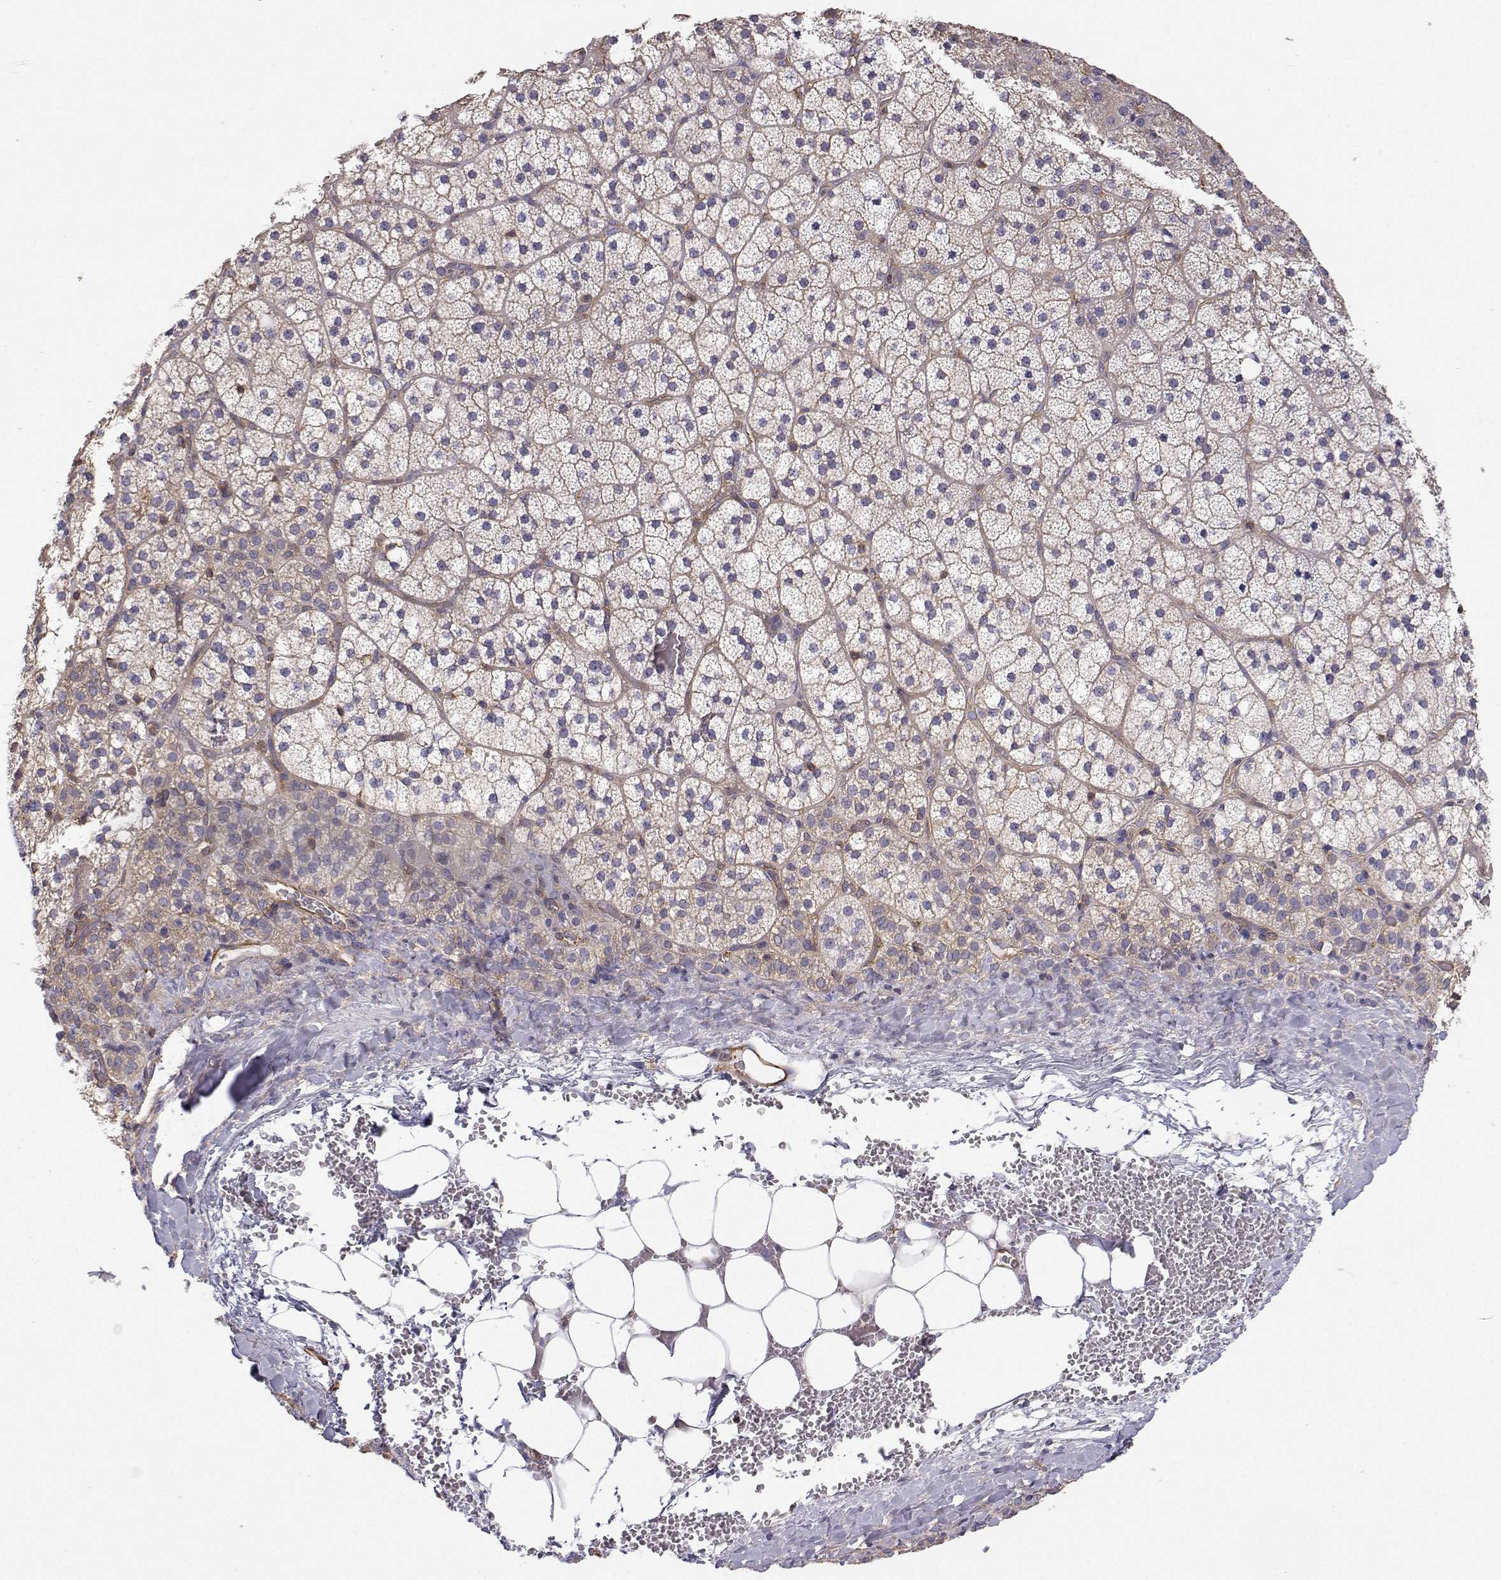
{"staining": {"intensity": "weak", "quantity": "<25%", "location": "cytoplasmic/membranous"}, "tissue": "adrenal gland", "cell_type": "Glandular cells", "image_type": "normal", "snomed": [{"axis": "morphology", "description": "Normal tissue, NOS"}, {"axis": "topography", "description": "Adrenal gland"}], "caption": "The immunohistochemistry image has no significant staining in glandular cells of adrenal gland.", "gene": "MYH9", "patient": {"sex": "male", "age": 53}}